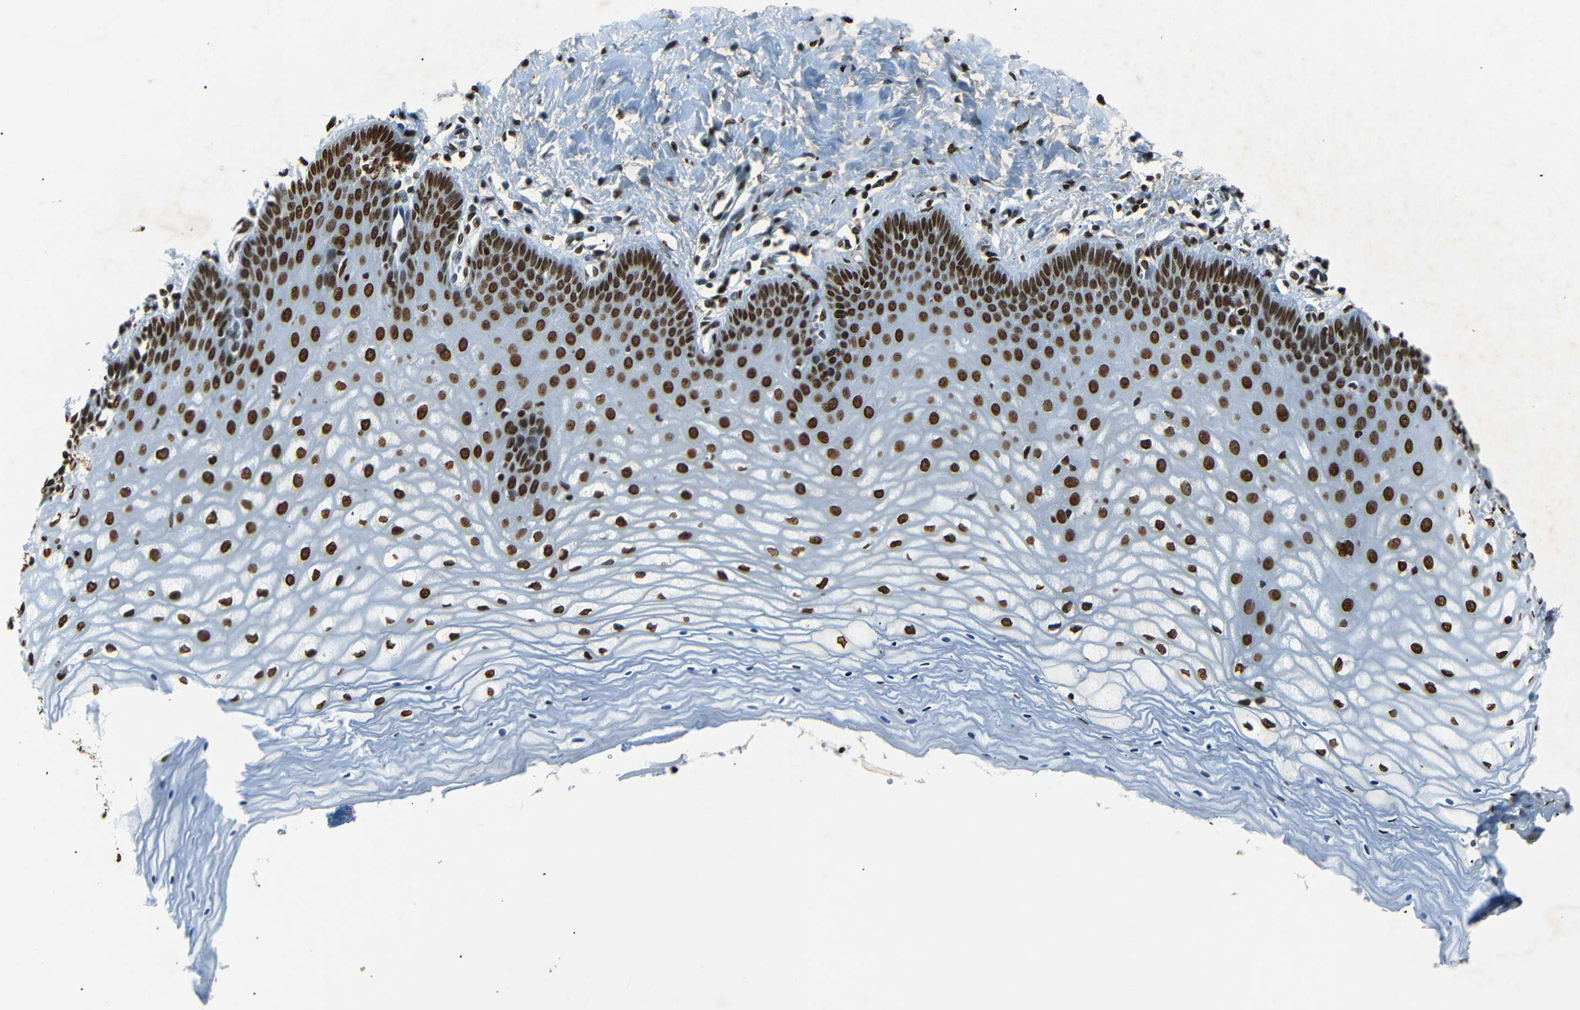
{"staining": {"intensity": "strong", "quantity": ">75%", "location": "nuclear"}, "tissue": "cervix", "cell_type": "Glandular cells", "image_type": "normal", "snomed": [{"axis": "morphology", "description": "Normal tissue, NOS"}, {"axis": "topography", "description": "Cervix"}], "caption": "An IHC micrograph of benign tissue is shown. Protein staining in brown labels strong nuclear positivity in cervix within glandular cells. (brown staining indicates protein expression, while blue staining denotes nuclei).", "gene": "HMGN1", "patient": {"sex": "female", "age": 55}}